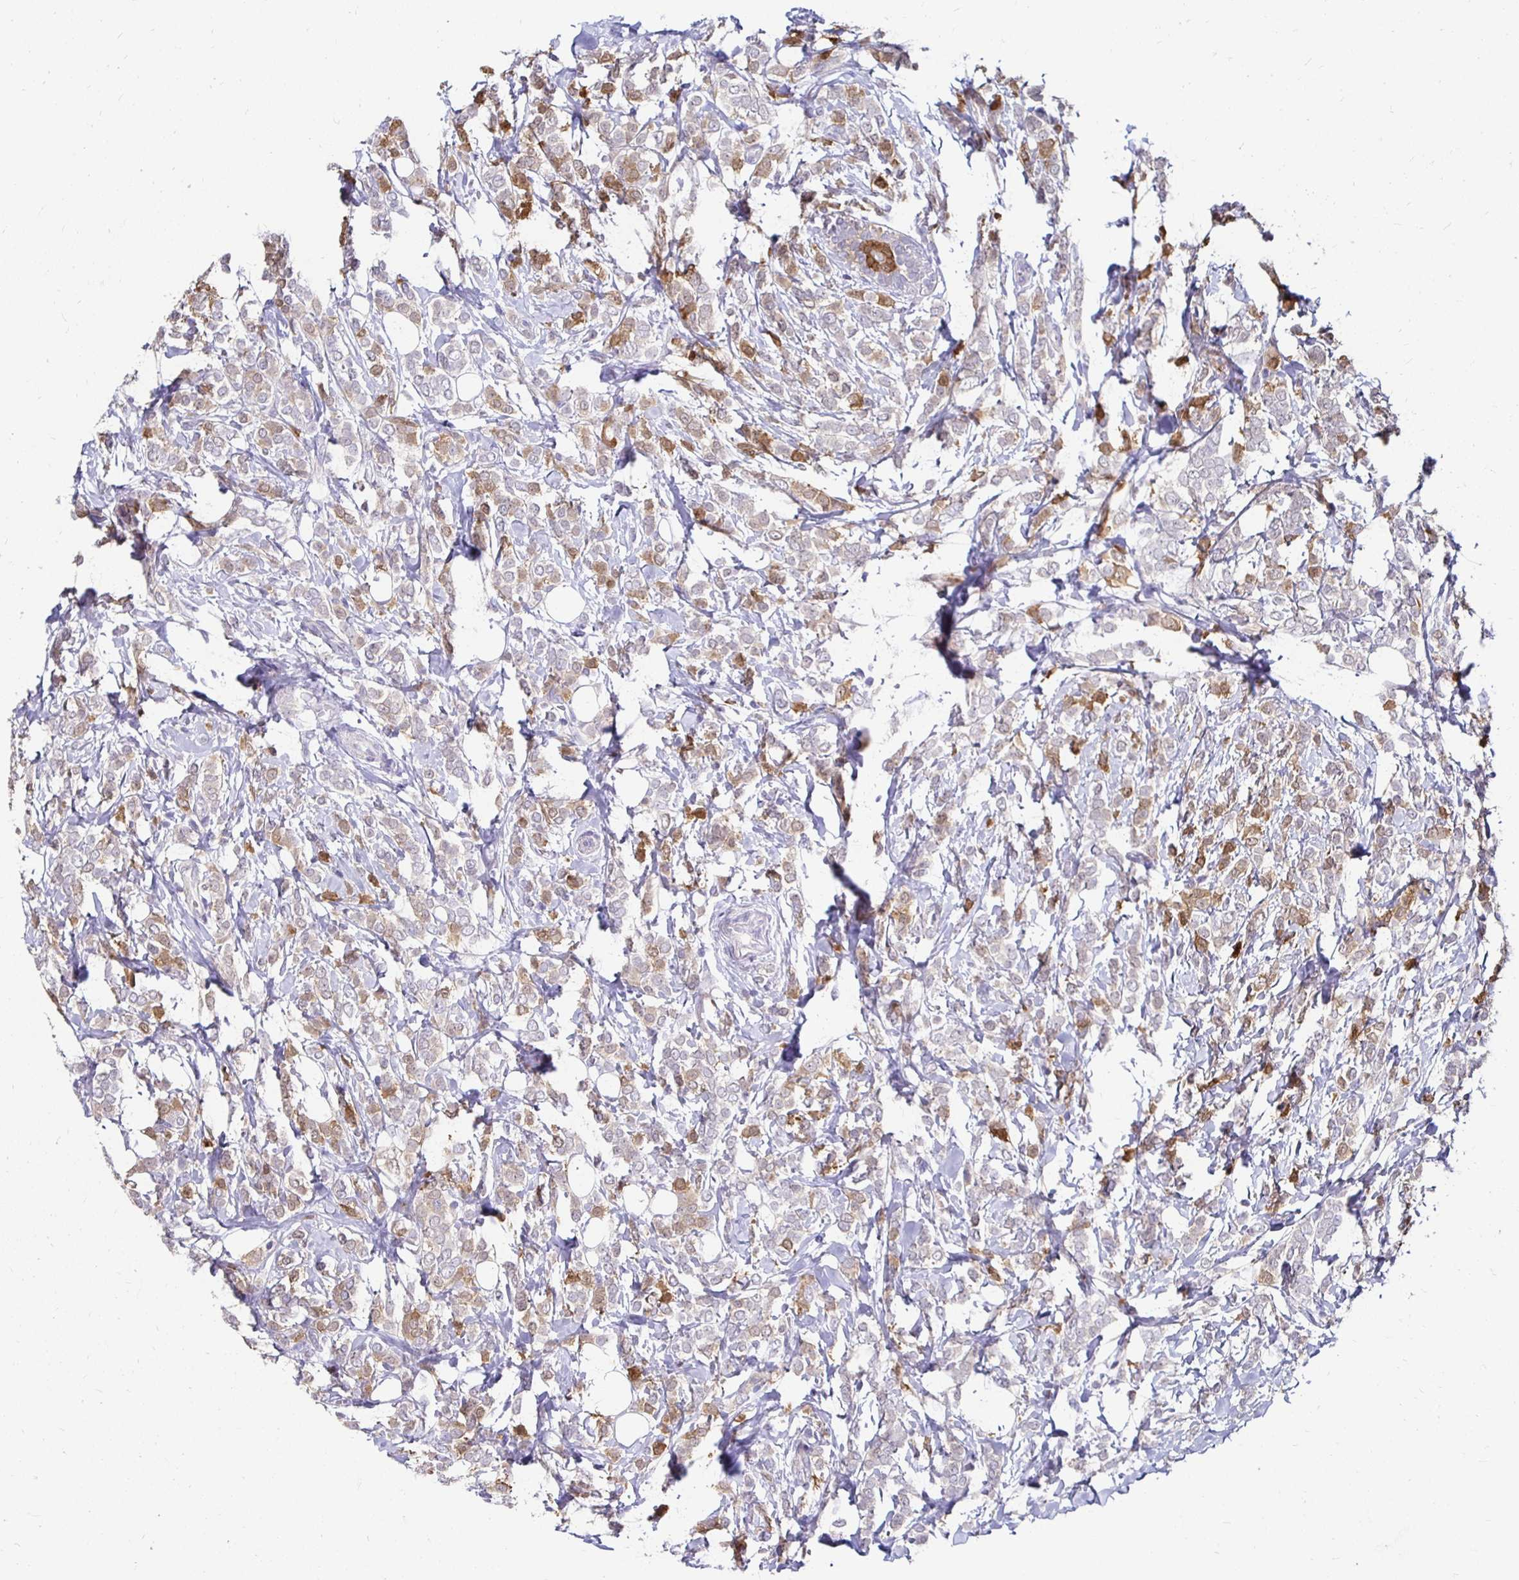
{"staining": {"intensity": "moderate", "quantity": "25%-75%", "location": "cytoplasmic/membranous"}, "tissue": "breast cancer", "cell_type": "Tumor cells", "image_type": "cancer", "snomed": [{"axis": "morphology", "description": "Lobular carcinoma"}, {"axis": "topography", "description": "Breast"}], "caption": "Human lobular carcinoma (breast) stained with a protein marker exhibits moderate staining in tumor cells.", "gene": "PADI2", "patient": {"sex": "female", "age": 49}}